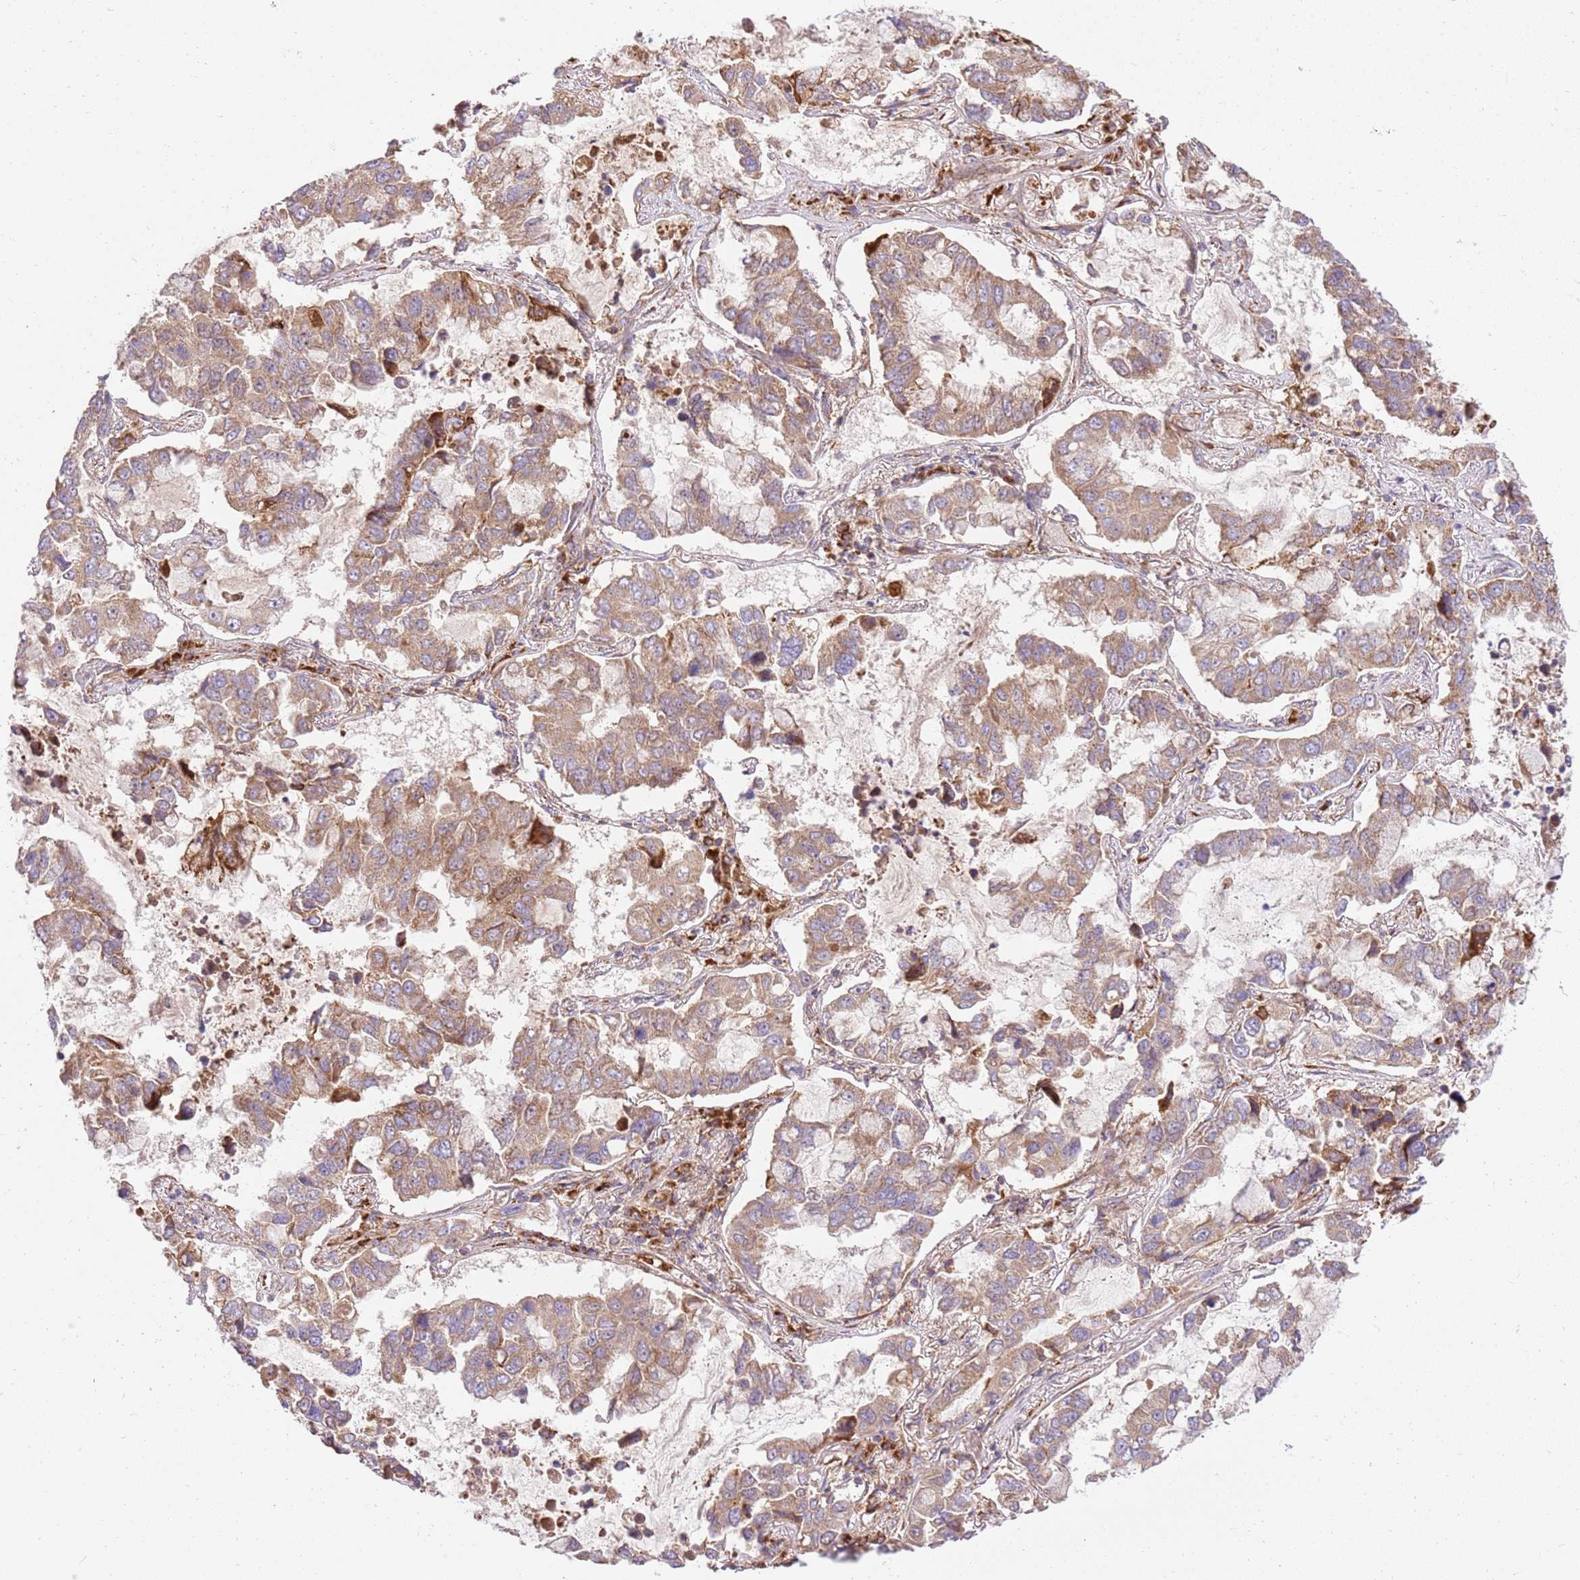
{"staining": {"intensity": "moderate", "quantity": ">75%", "location": "cytoplasmic/membranous"}, "tissue": "lung cancer", "cell_type": "Tumor cells", "image_type": "cancer", "snomed": [{"axis": "morphology", "description": "Adenocarcinoma, NOS"}, {"axis": "topography", "description": "Lung"}], "caption": "Lung cancer (adenocarcinoma) was stained to show a protein in brown. There is medium levels of moderate cytoplasmic/membranous expression in about >75% of tumor cells. The staining is performed using DAB (3,3'-diaminobenzidine) brown chromogen to label protein expression. The nuclei are counter-stained blue using hematoxylin.", "gene": "SPATA2L", "patient": {"sex": "male", "age": 64}}